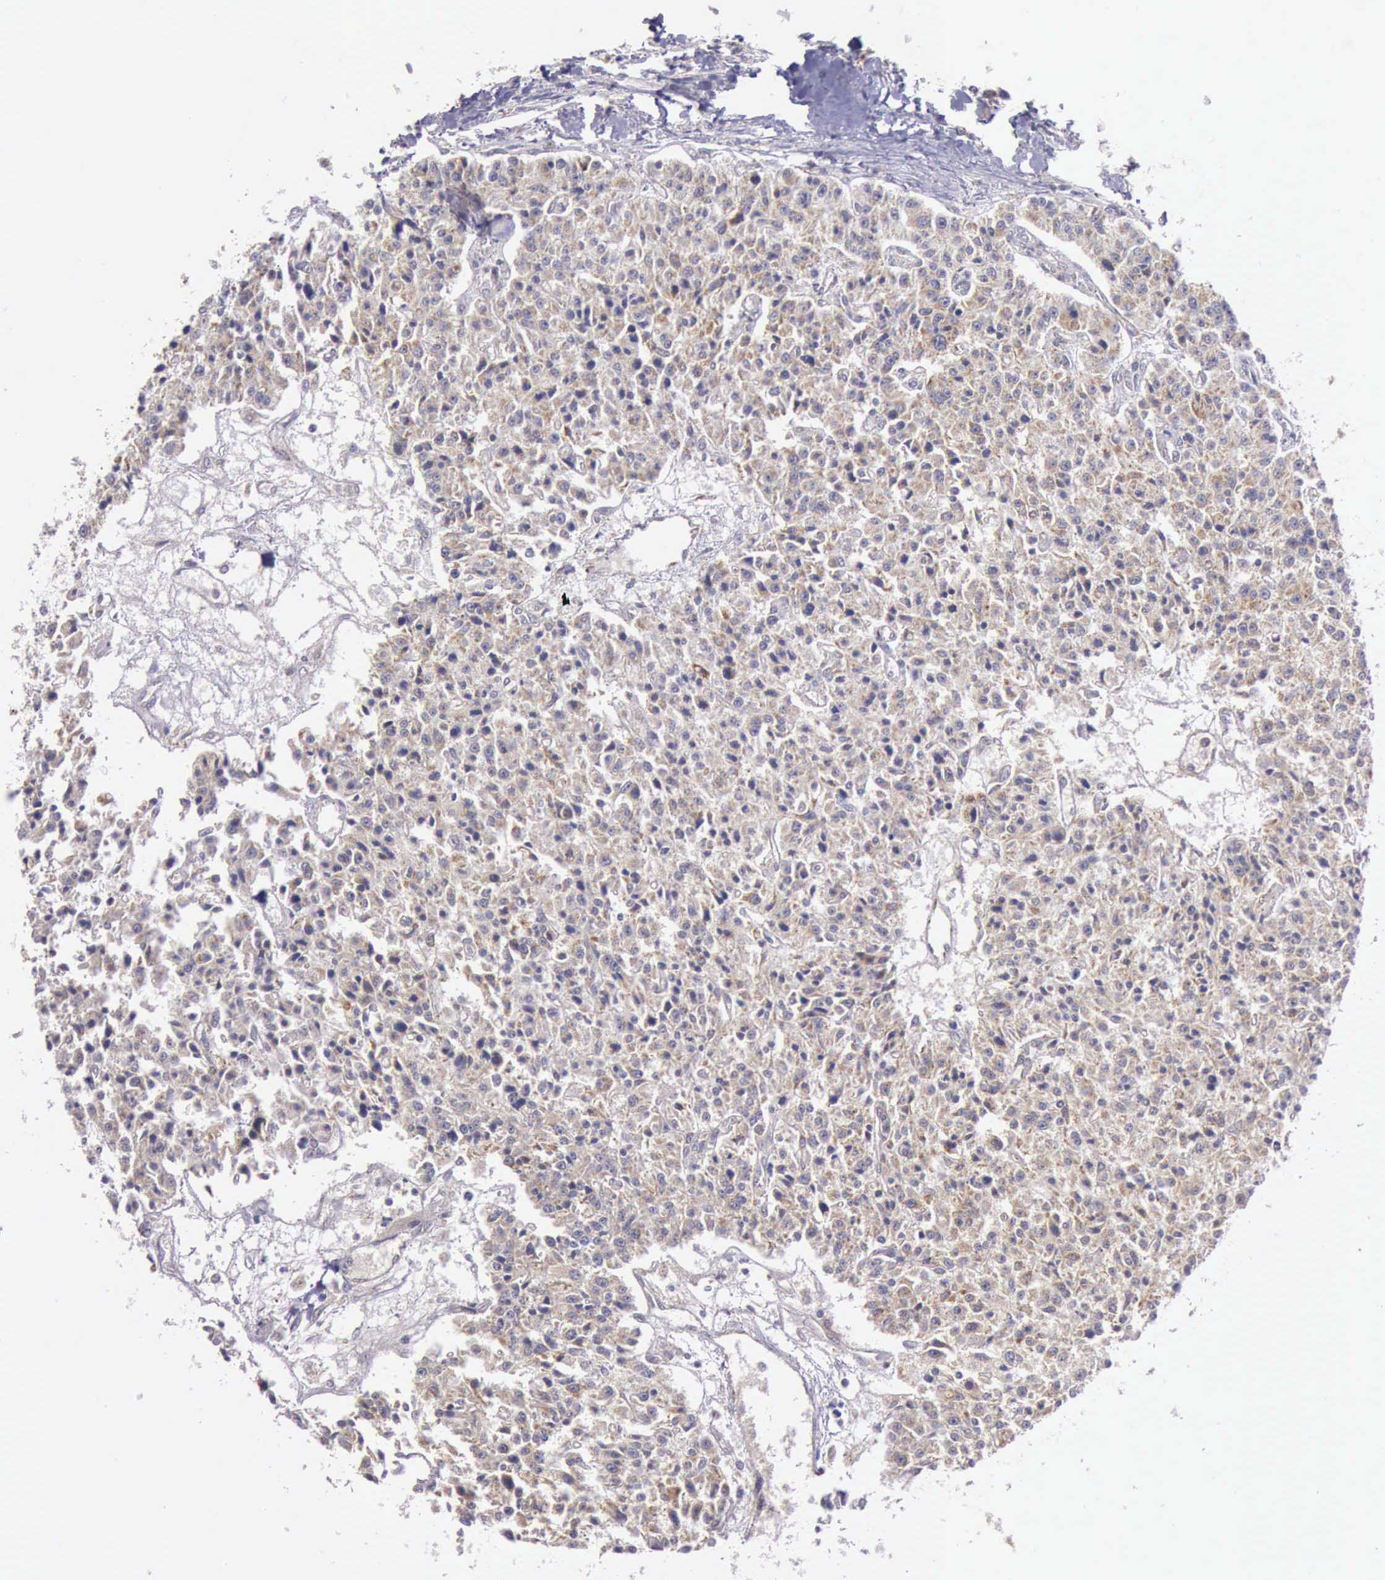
{"staining": {"intensity": "weak", "quantity": ">75%", "location": "cytoplasmic/membranous"}, "tissue": "carcinoid", "cell_type": "Tumor cells", "image_type": "cancer", "snomed": [{"axis": "morphology", "description": "Carcinoid, malignant, NOS"}, {"axis": "topography", "description": "Stomach"}], "caption": "Immunohistochemistry (IHC) image of human carcinoid stained for a protein (brown), which shows low levels of weak cytoplasmic/membranous positivity in approximately >75% of tumor cells.", "gene": "TXN2", "patient": {"sex": "female", "age": 76}}